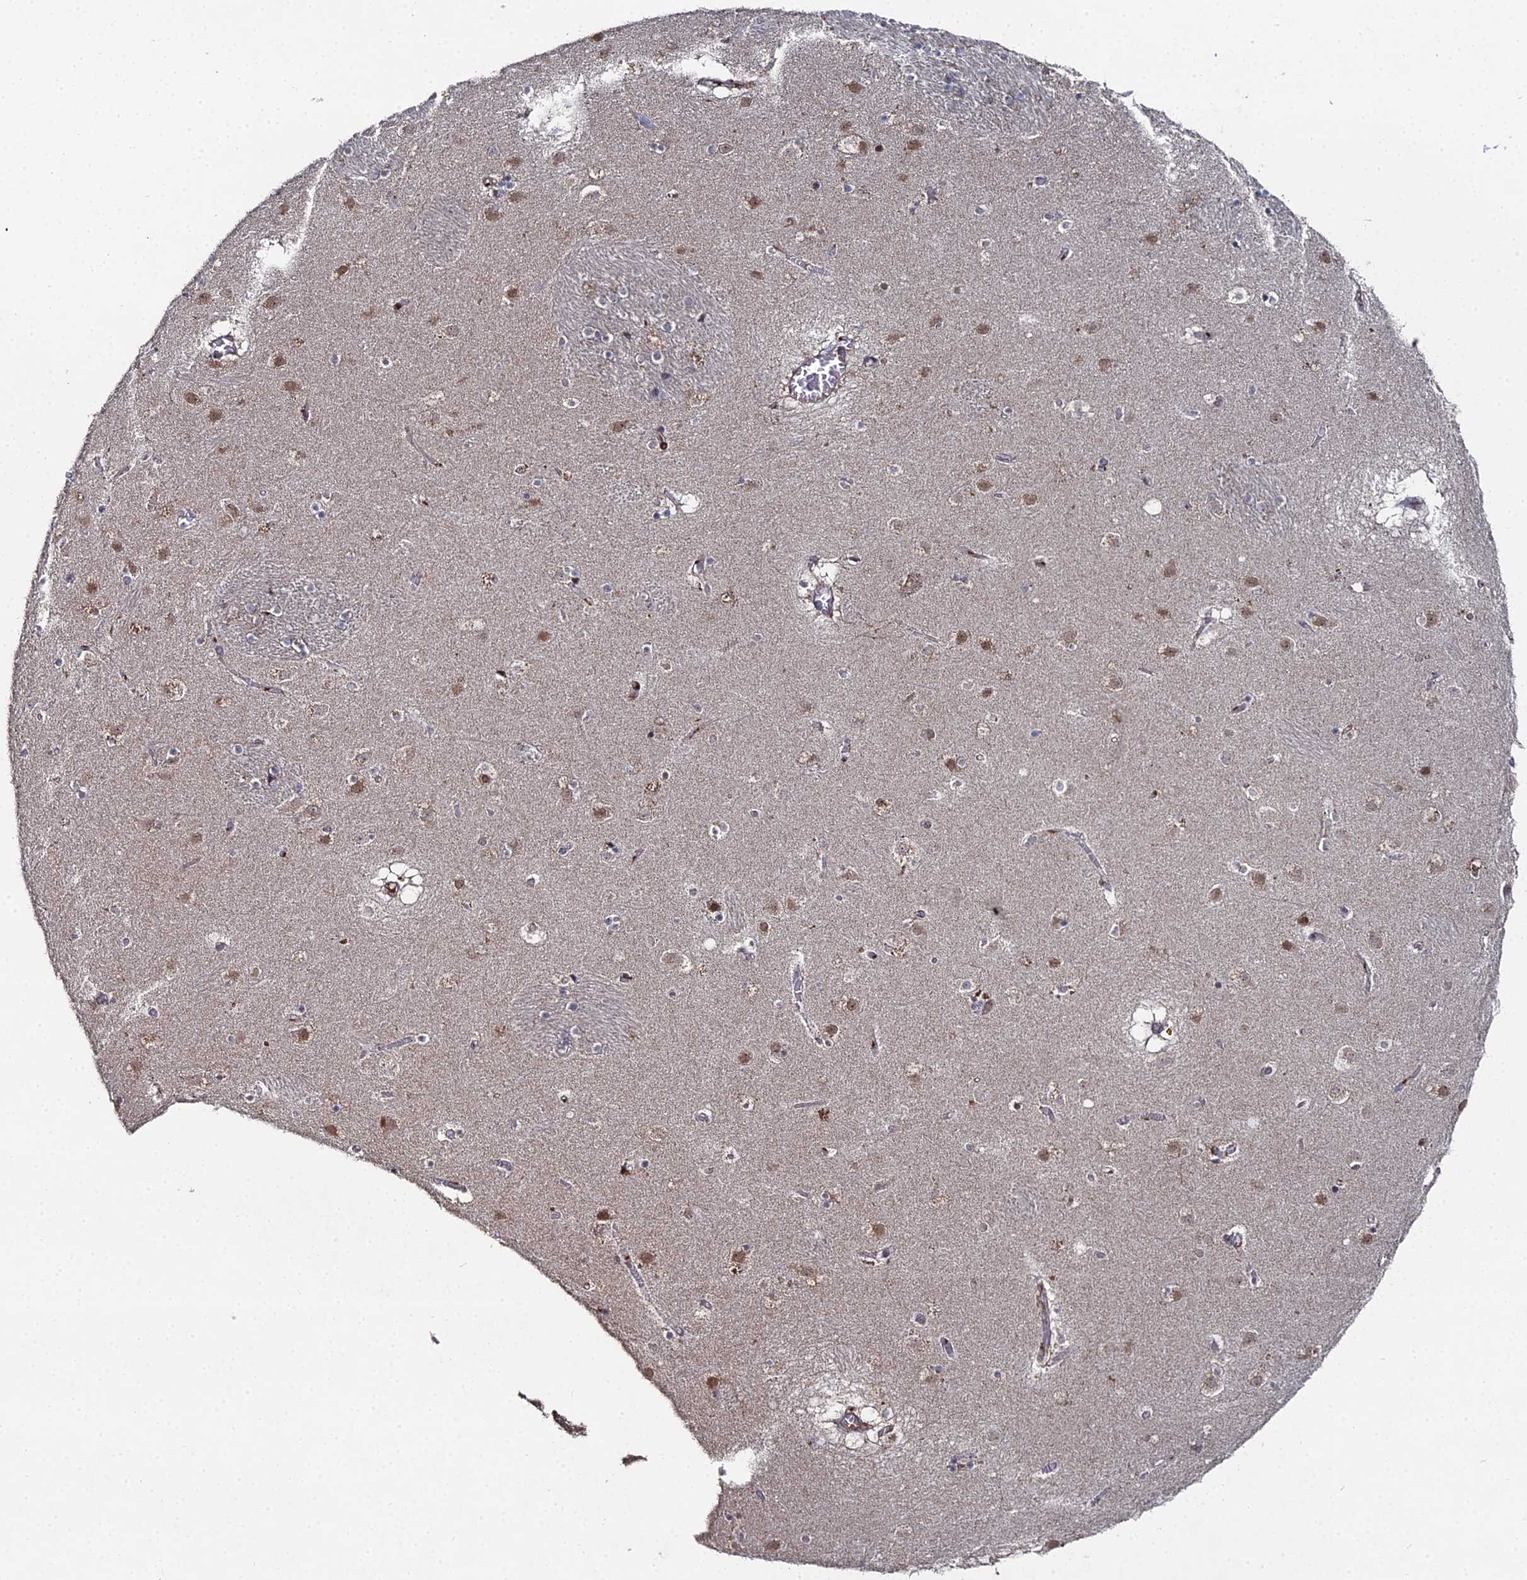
{"staining": {"intensity": "negative", "quantity": "none", "location": "none"}, "tissue": "caudate", "cell_type": "Glial cells", "image_type": "normal", "snomed": [{"axis": "morphology", "description": "Normal tissue, NOS"}, {"axis": "topography", "description": "Lateral ventricle wall"}], "caption": "The immunohistochemistry (IHC) micrograph has no significant positivity in glial cells of caudate. (DAB immunohistochemistry visualized using brightfield microscopy, high magnification).", "gene": "SGMS1", "patient": {"sex": "male", "age": 70}}